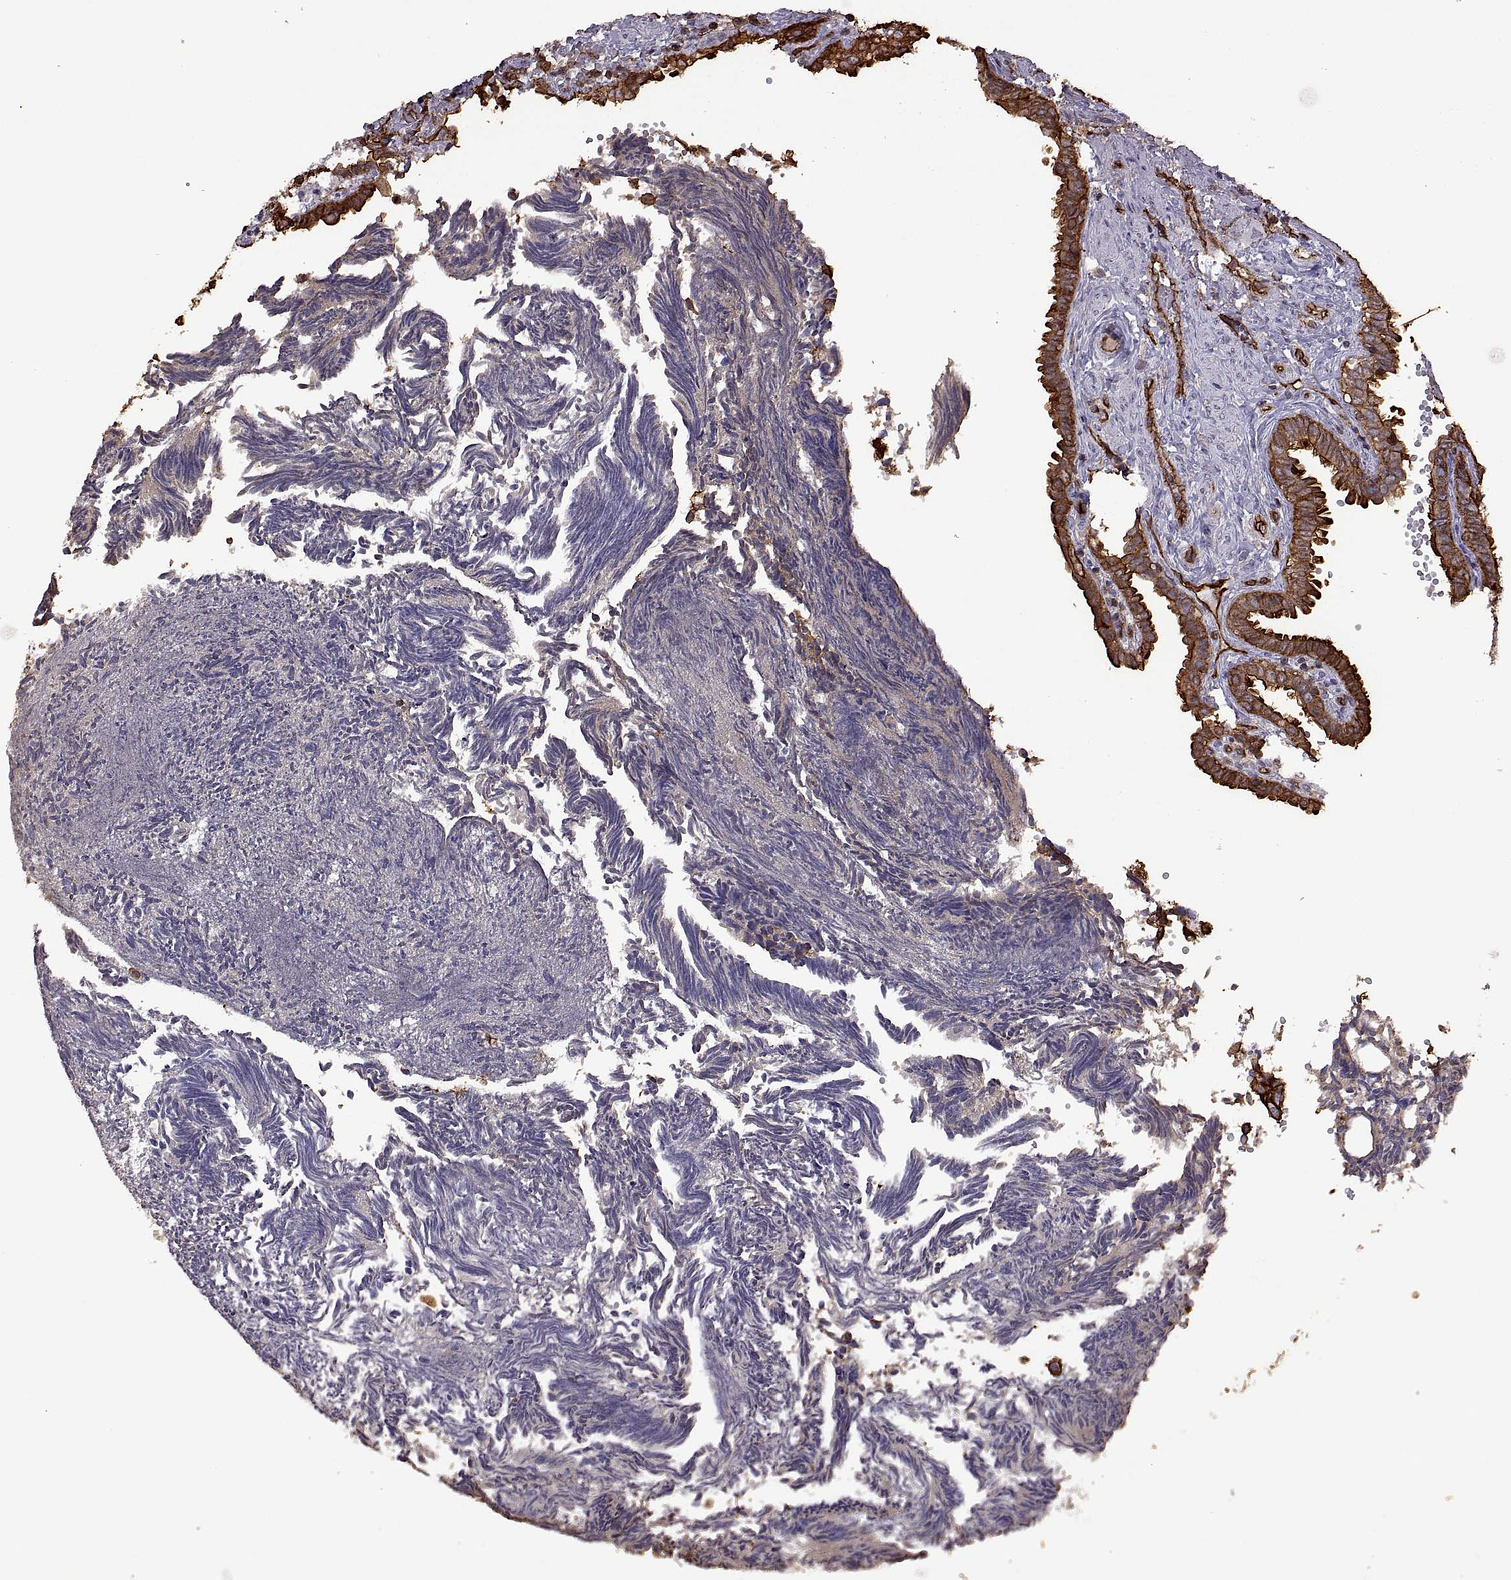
{"staining": {"intensity": "strong", "quantity": ">75%", "location": "cytoplasmic/membranous"}, "tissue": "fallopian tube", "cell_type": "Glandular cells", "image_type": "normal", "snomed": [{"axis": "morphology", "description": "Normal tissue, NOS"}, {"axis": "topography", "description": "Fallopian tube"}], "caption": "Immunohistochemistry (IHC) photomicrograph of normal human fallopian tube stained for a protein (brown), which exhibits high levels of strong cytoplasmic/membranous positivity in approximately >75% of glandular cells.", "gene": "S100A10", "patient": {"sex": "female", "age": 39}}